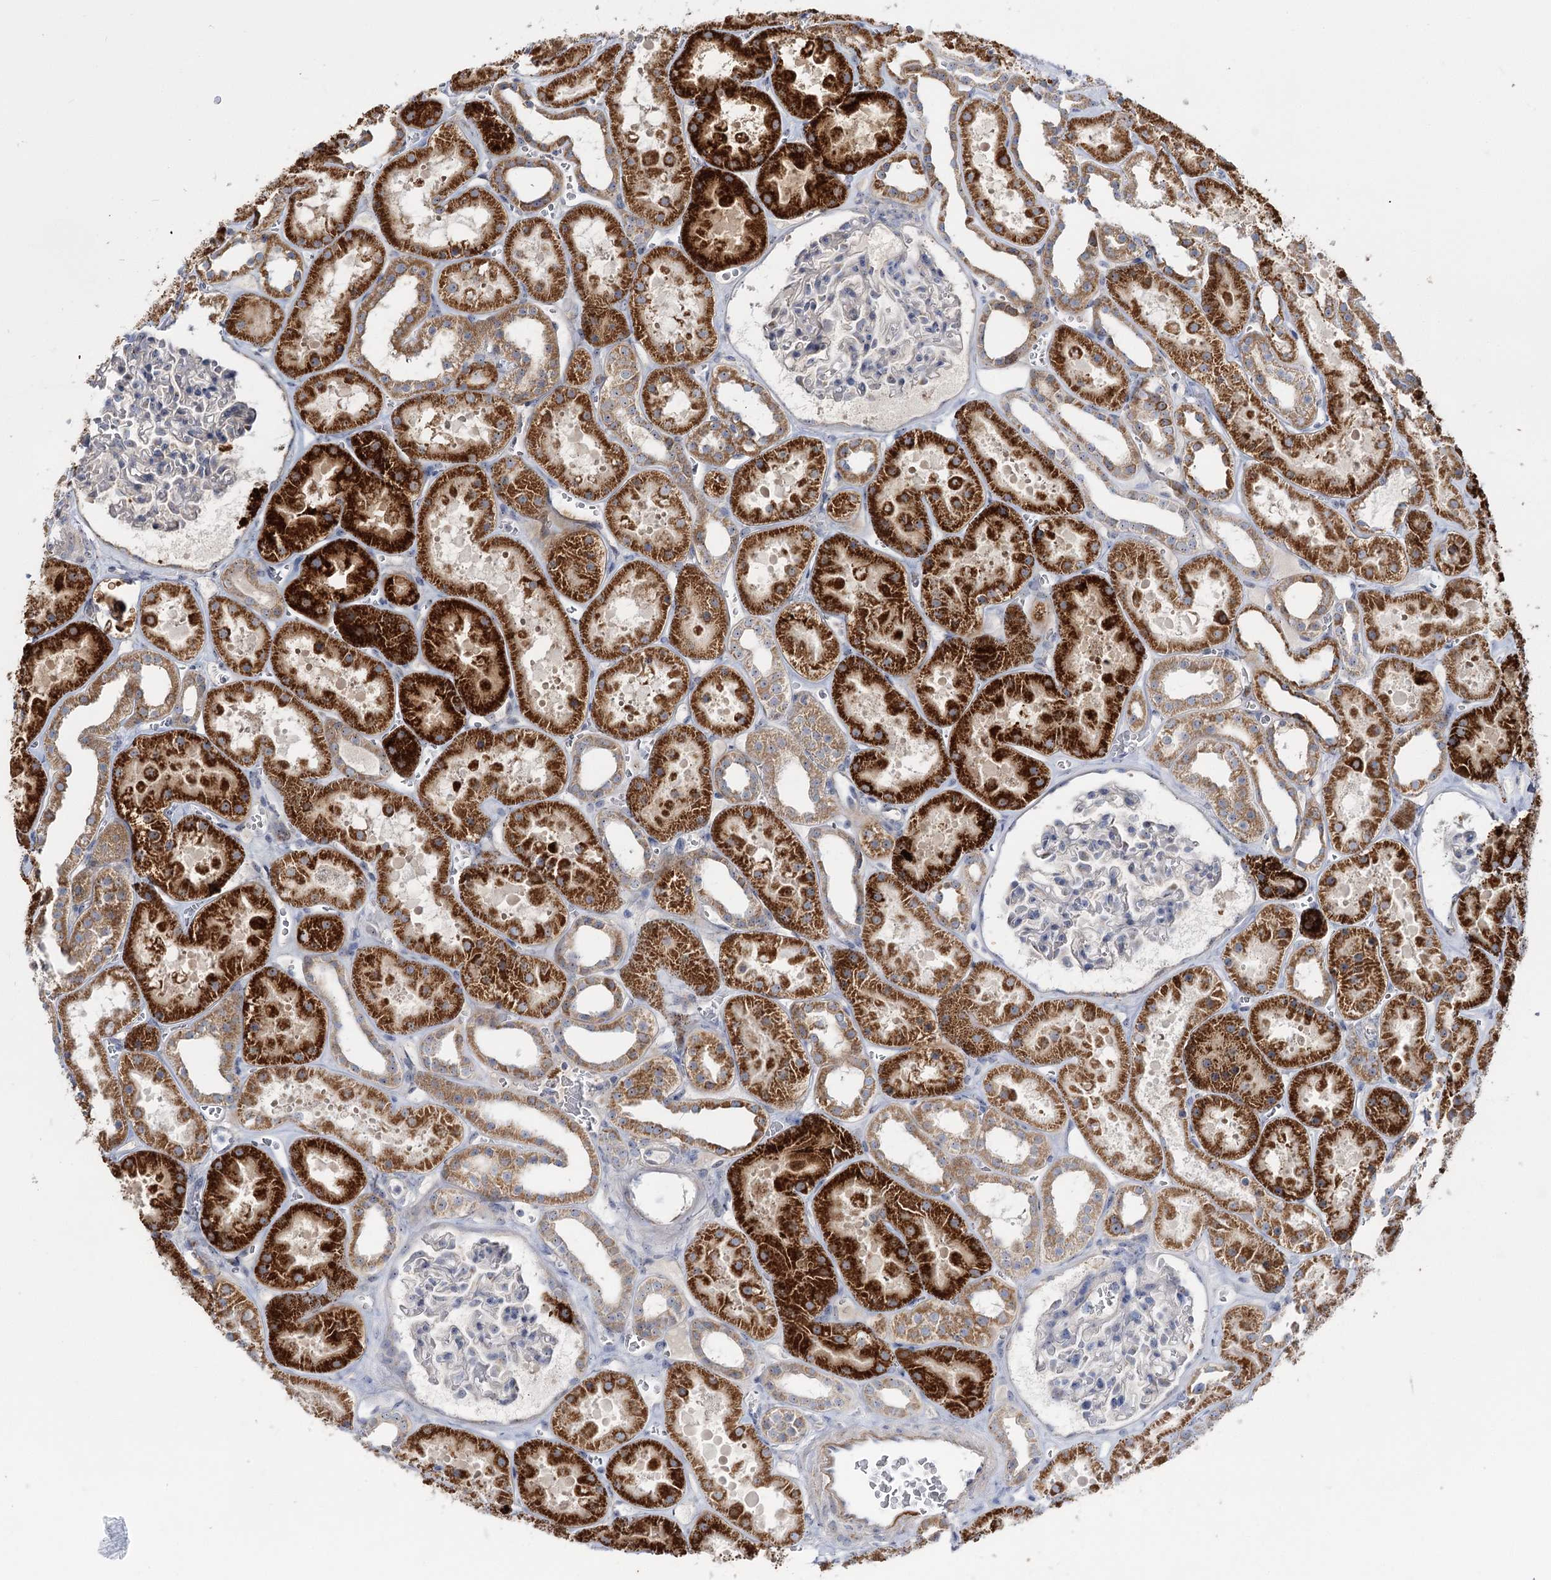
{"staining": {"intensity": "moderate", "quantity": "<25%", "location": "cytoplasmic/membranous"}, "tissue": "kidney", "cell_type": "Cells in glomeruli", "image_type": "normal", "snomed": [{"axis": "morphology", "description": "Normal tissue, NOS"}, {"axis": "topography", "description": "Kidney"}], "caption": "Moderate cytoplasmic/membranous positivity for a protein is present in approximately <25% of cells in glomeruli of unremarkable kidney using immunohistochemistry (IHC).", "gene": "SUOX", "patient": {"sex": "female", "age": 41}}